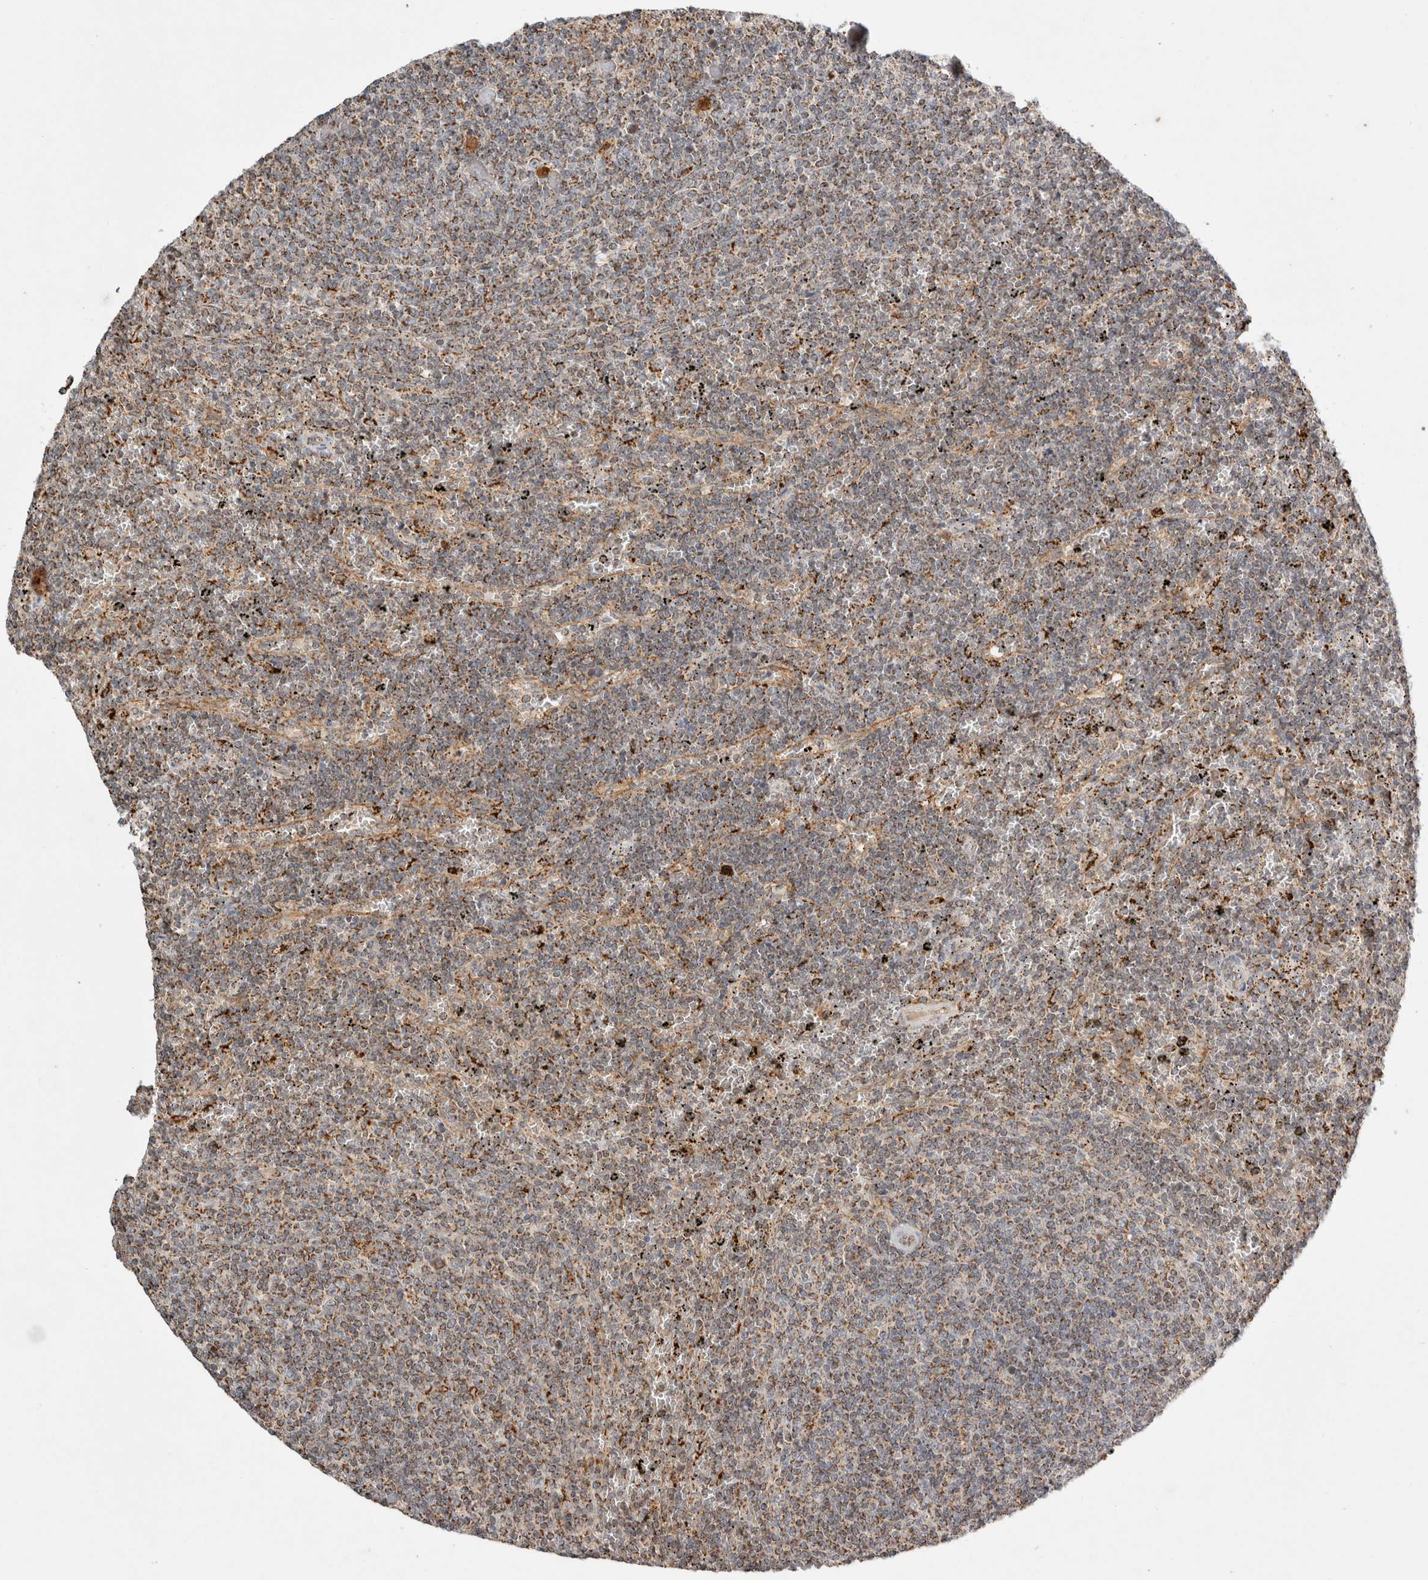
{"staining": {"intensity": "weak", "quantity": ">75%", "location": "cytoplasmic/membranous"}, "tissue": "lymphoma", "cell_type": "Tumor cells", "image_type": "cancer", "snomed": [{"axis": "morphology", "description": "Malignant lymphoma, non-Hodgkin's type, Low grade"}, {"axis": "topography", "description": "Spleen"}], "caption": "A high-resolution image shows immunohistochemistry (IHC) staining of malignant lymphoma, non-Hodgkin's type (low-grade), which exhibits weak cytoplasmic/membranous staining in about >75% of tumor cells.", "gene": "HROB", "patient": {"sex": "female", "age": 50}}